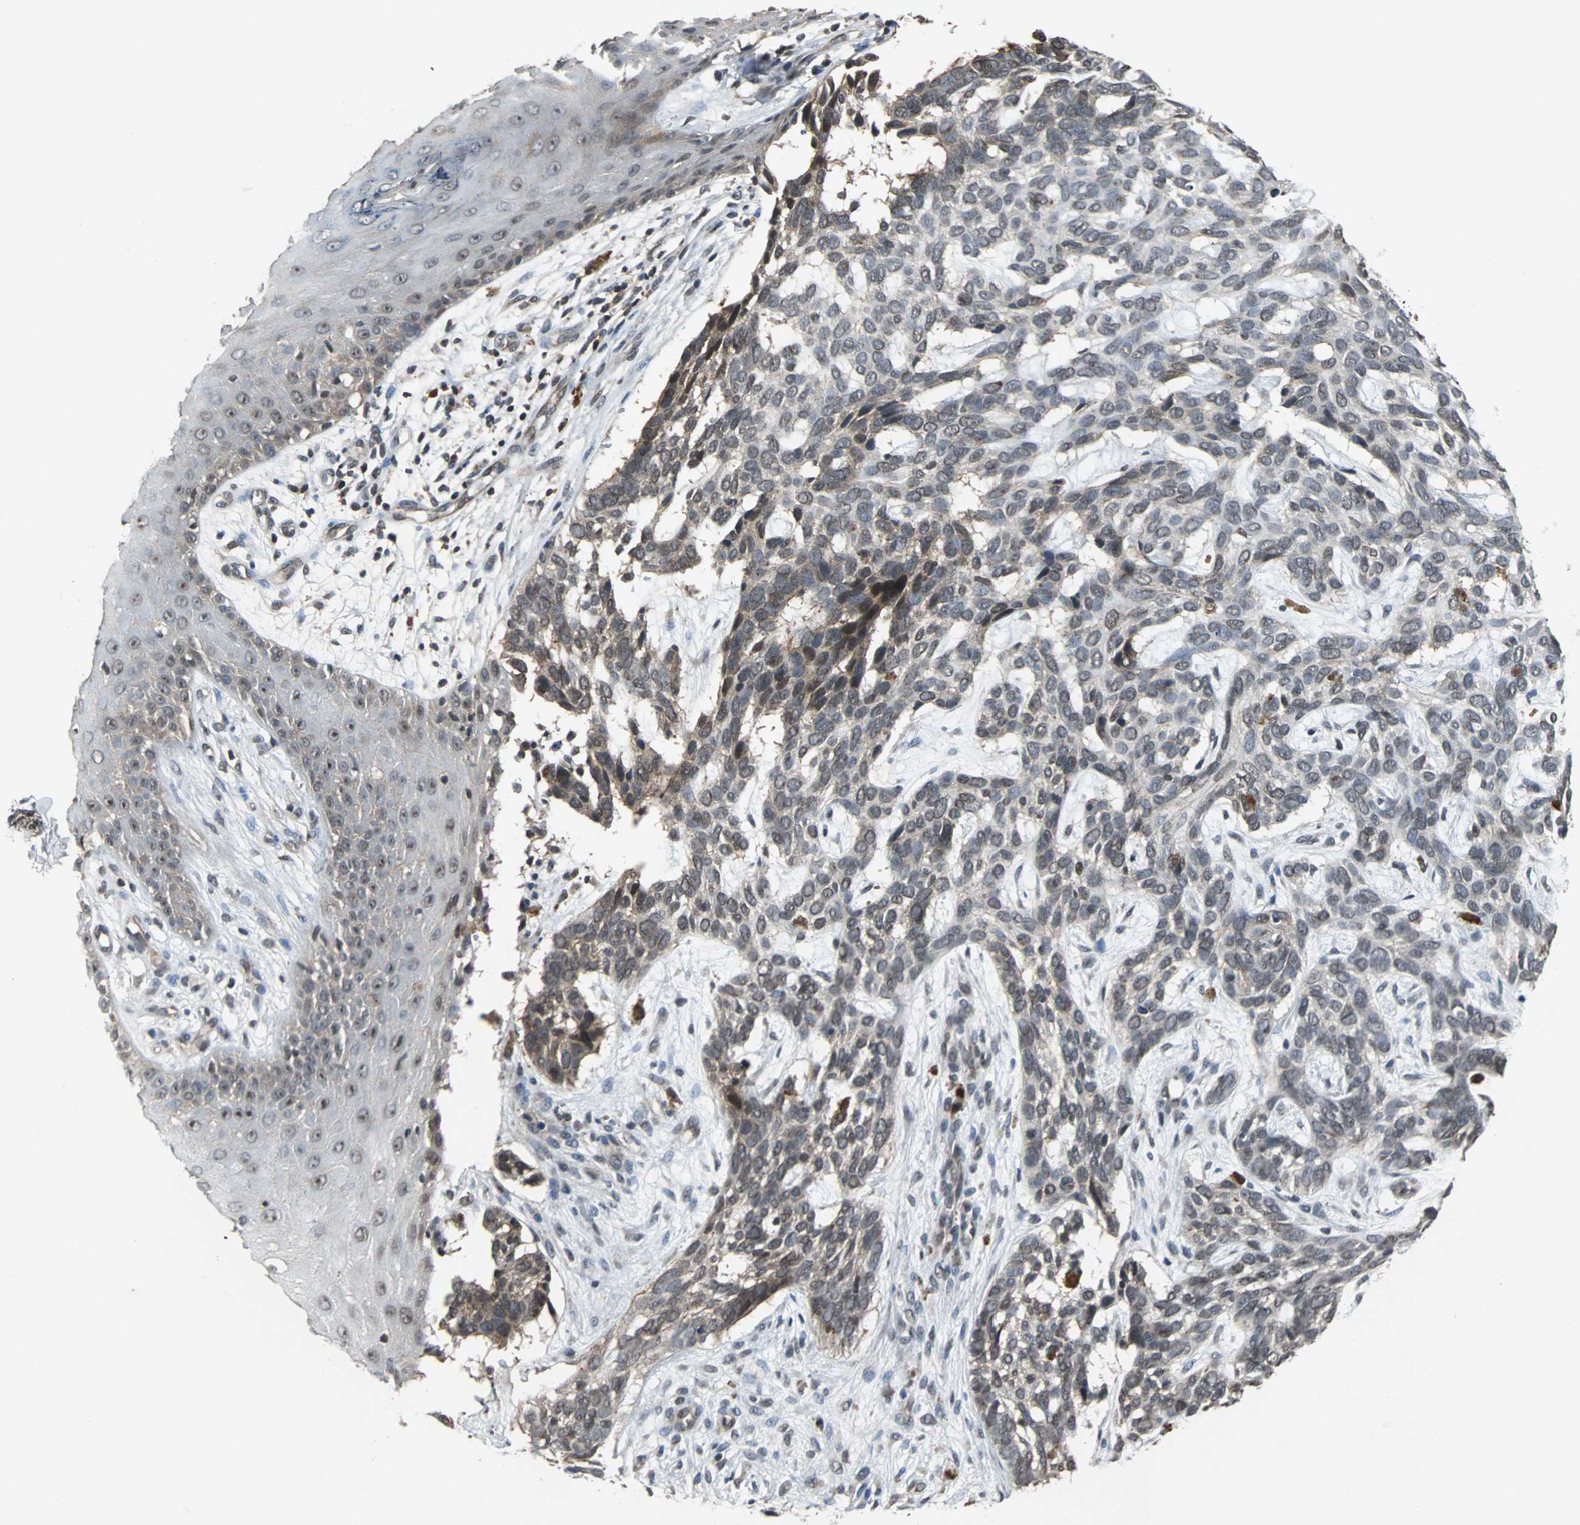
{"staining": {"intensity": "weak", "quantity": "25%-75%", "location": "cytoplasmic/membranous"}, "tissue": "skin cancer", "cell_type": "Tumor cells", "image_type": "cancer", "snomed": [{"axis": "morphology", "description": "Basal cell carcinoma"}, {"axis": "topography", "description": "Skin"}], "caption": "Immunohistochemical staining of human skin cancer (basal cell carcinoma) shows weak cytoplasmic/membranous protein staining in approximately 25%-75% of tumor cells. Nuclei are stained in blue.", "gene": "LSR", "patient": {"sex": "male", "age": 87}}